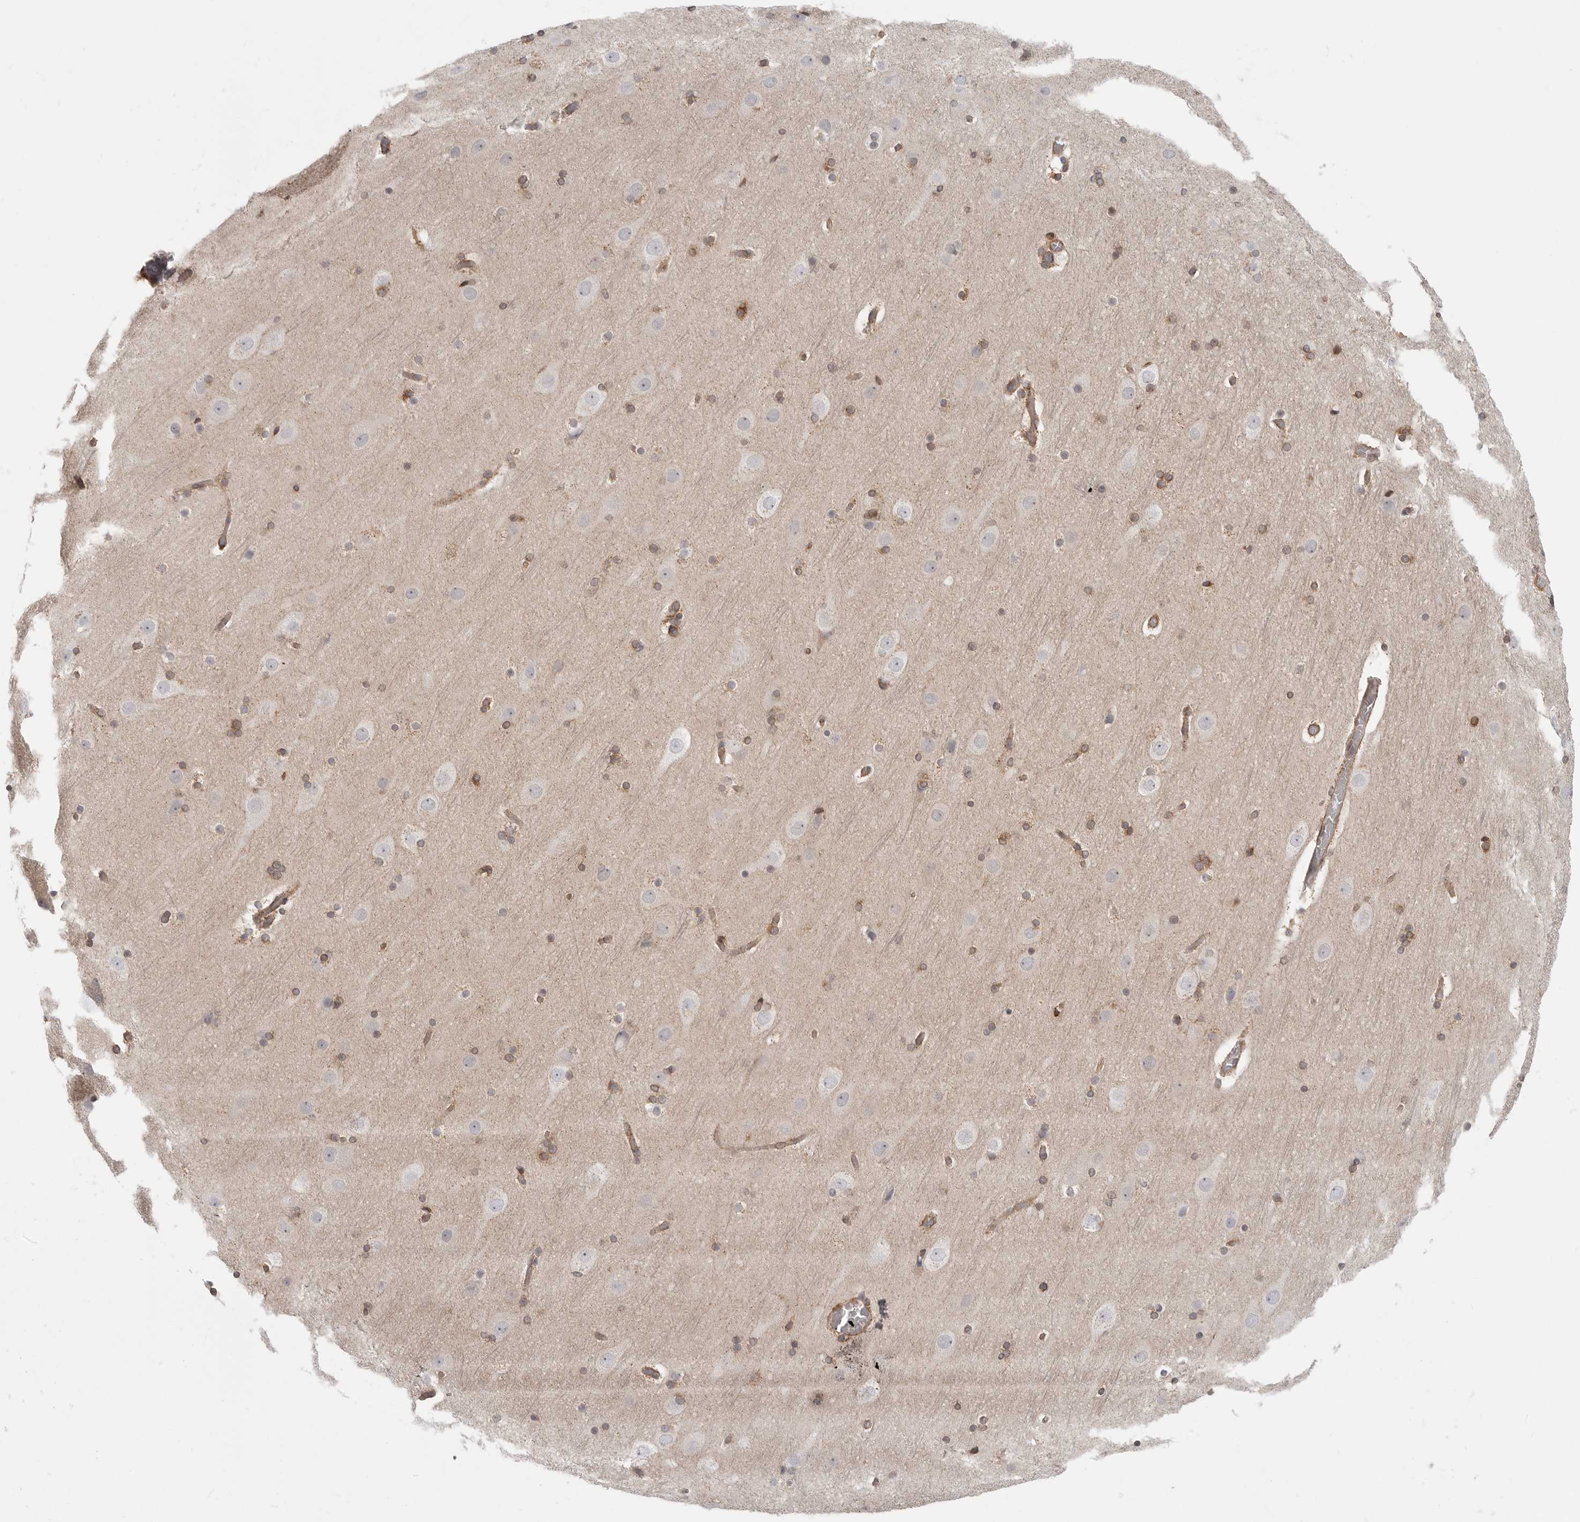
{"staining": {"intensity": "moderate", "quantity": ">75%", "location": "cytoplasmic/membranous"}, "tissue": "cerebral cortex", "cell_type": "Endothelial cells", "image_type": "normal", "snomed": [{"axis": "morphology", "description": "Normal tissue, NOS"}, {"axis": "topography", "description": "Cerebral cortex"}], "caption": "Protein expression by immunohistochemistry (IHC) shows moderate cytoplasmic/membranous positivity in approximately >75% of endothelial cells in benign cerebral cortex. The staining is performed using DAB (3,3'-diaminobenzidine) brown chromogen to label protein expression. The nuclei are counter-stained blue using hematoxylin.", "gene": "CERS2", "patient": {"sex": "male", "age": 57}}